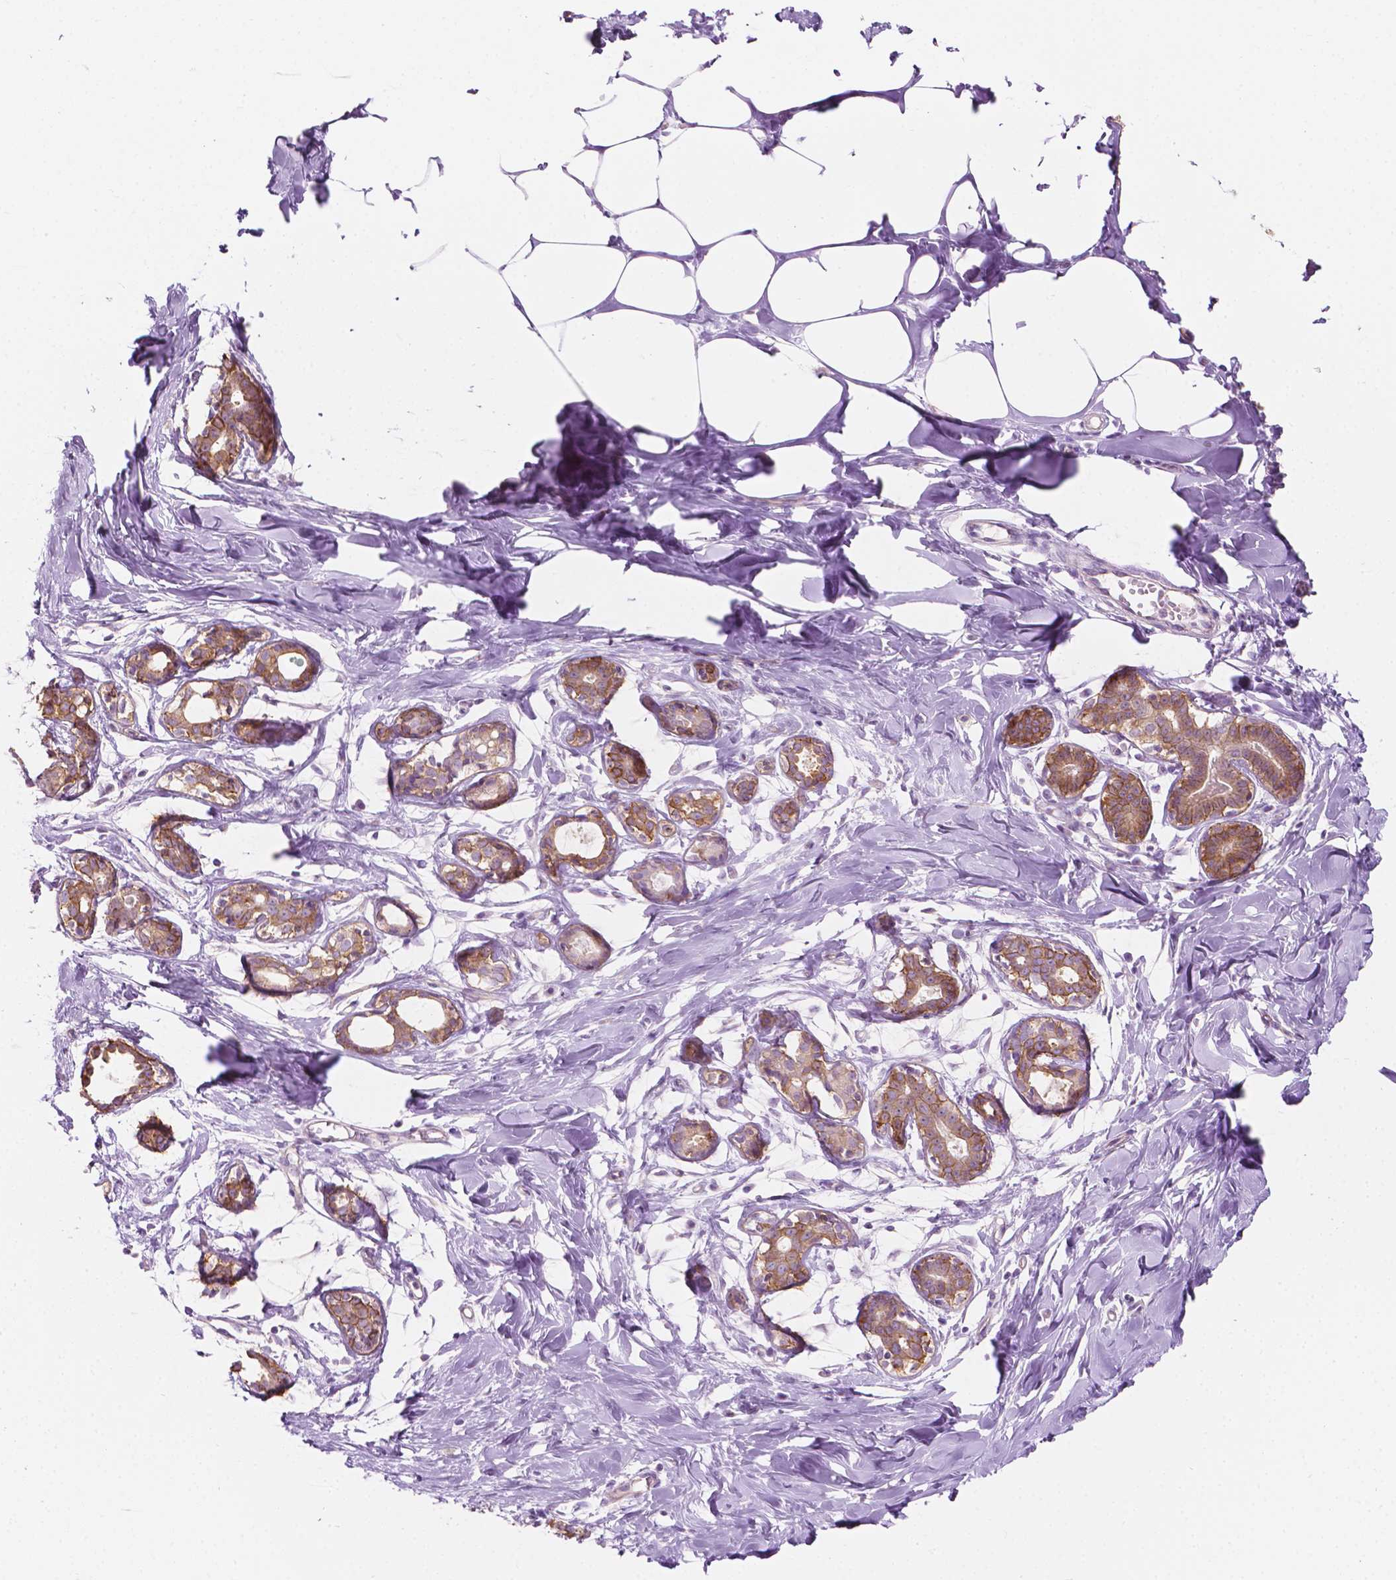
{"staining": {"intensity": "weak", "quantity": "25%-75%", "location": "cytoplasmic/membranous"}, "tissue": "breast", "cell_type": "Adipocytes", "image_type": "normal", "snomed": [{"axis": "morphology", "description": "Normal tissue, NOS"}, {"axis": "topography", "description": "Breast"}], "caption": "Immunohistochemical staining of unremarkable human breast displays 25%-75% levels of weak cytoplasmic/membranous protein staining in about 25%-75% of adipocytes. Immunohistochemistry stains the protein of interest in brown and the nuclei are stained blue.", "gene": "NOS1AP", "patient": {"sex": "female", "age": 27}}